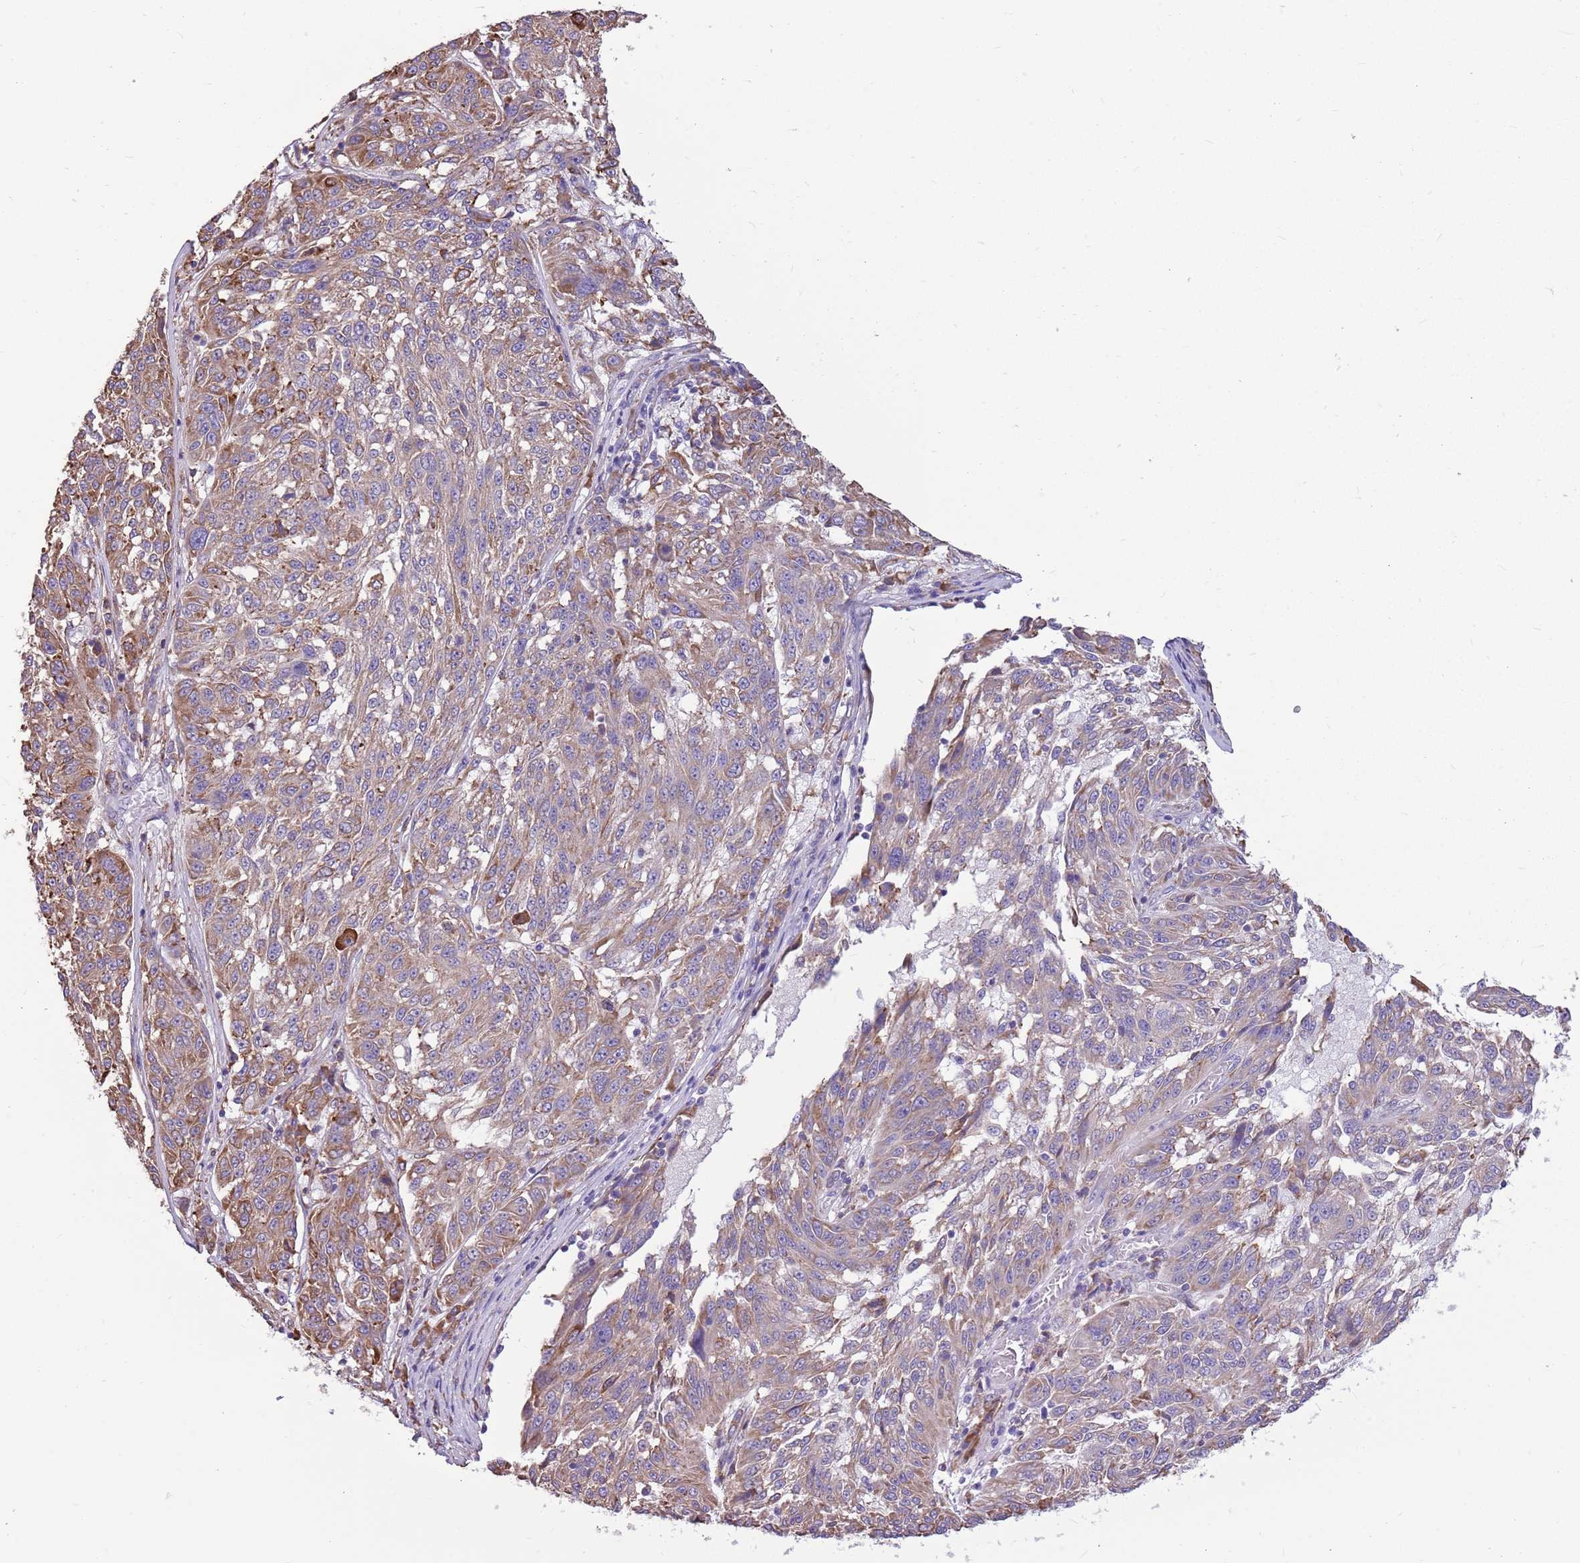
{"staining": {"intensity": "weak", "quantity": ">75%", "location": "cytoplasmic/membranous"}, "tissue": "melanoma", "cell_type": "Tumor cells", "image_type": "cancer", "snomed": [{"axis": "morphology", "description": "Malignant melanoma, NOS"}, {"axis": "topography", "description": "Skin"}], "caption": "Melanoma stained with a brown dye displays weak cytoplasmic/membranous positive expression in approximately >75% of tumor cells.", "gene": "KCTD19", "patient": {"sex": "male", "age": 53}}